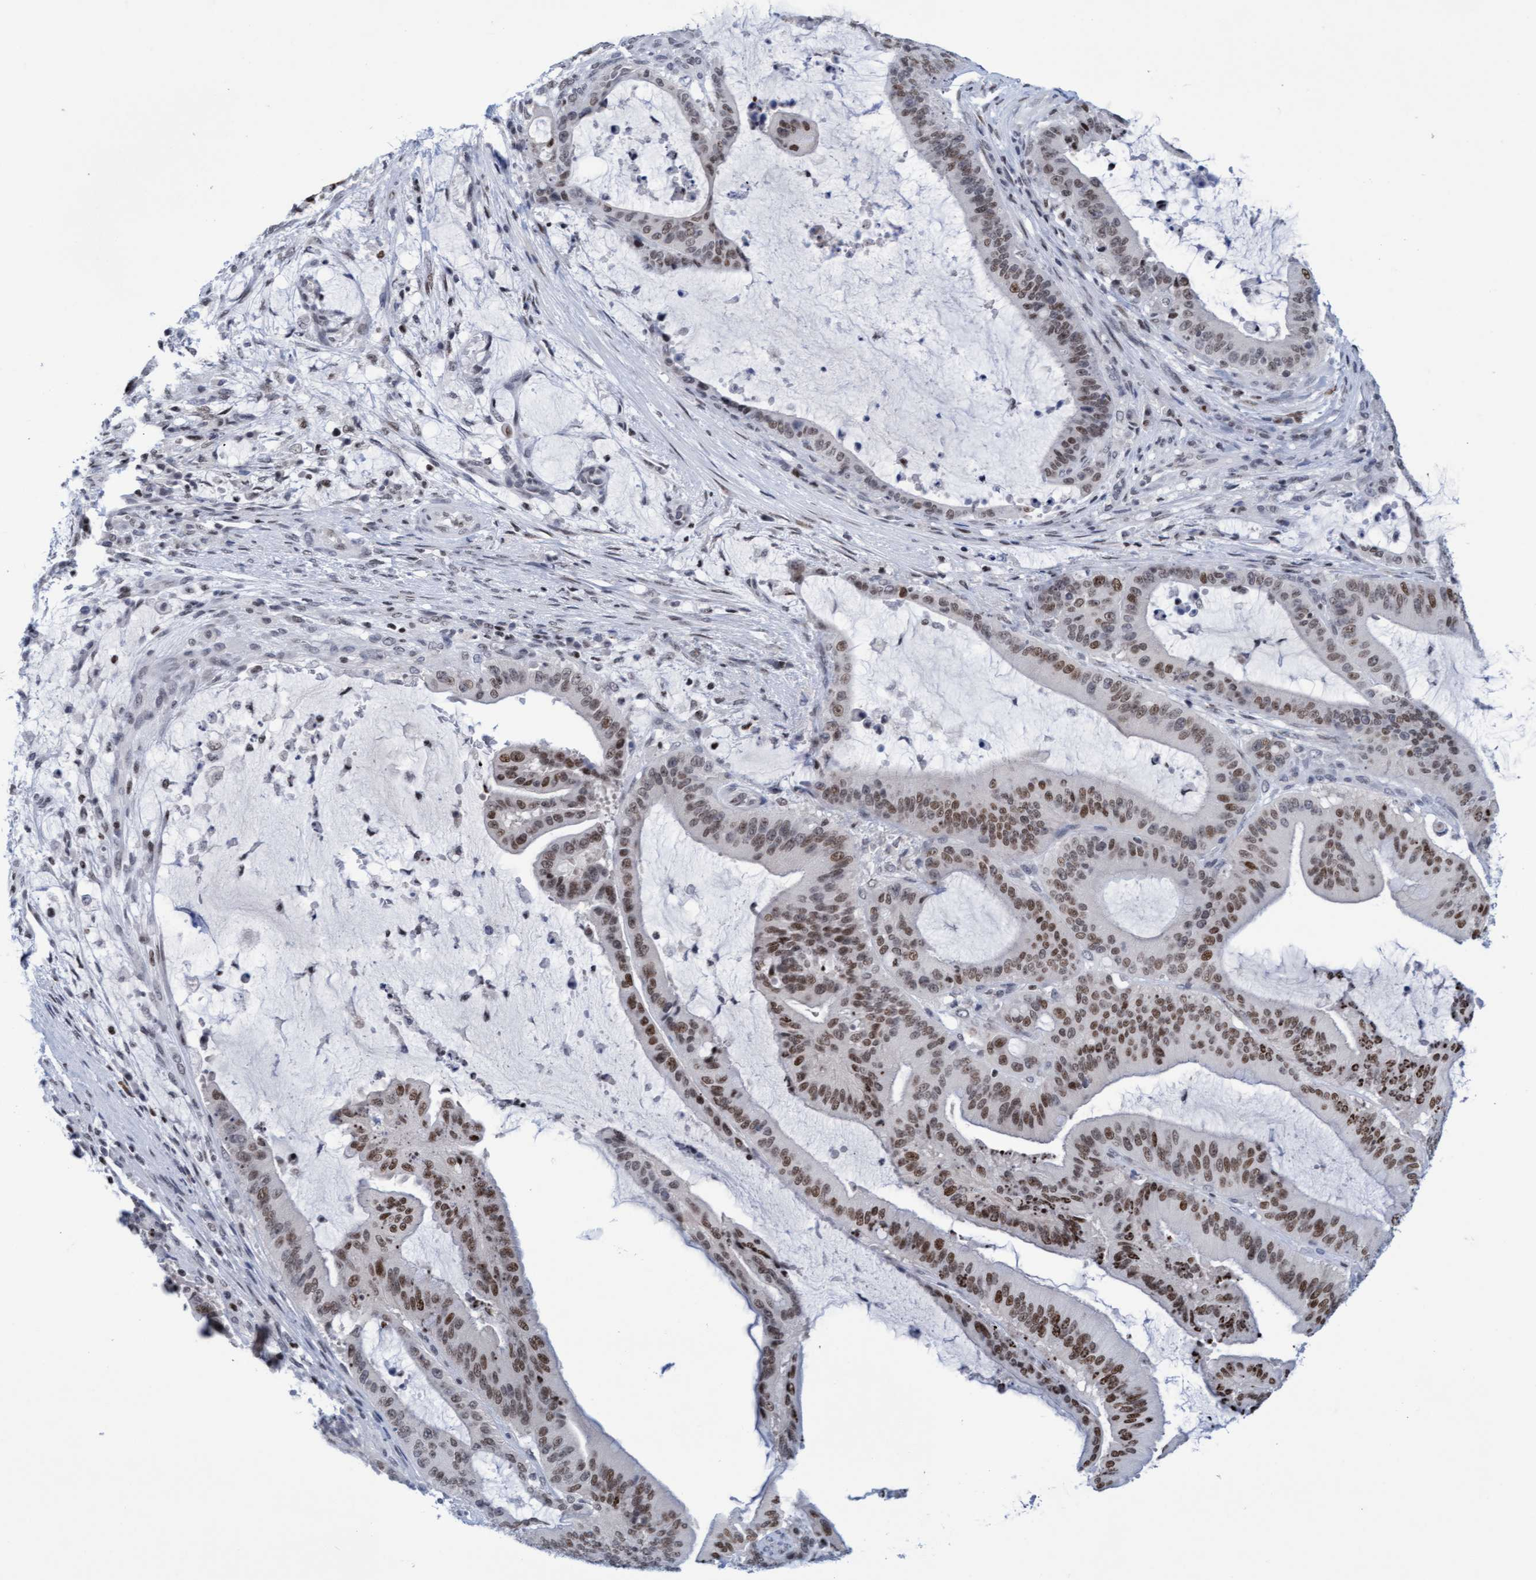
{"staining": {"intensity": "moderate", "quantity": ">75%", "location": "nuclear"}, "tissue": "liver cancer", "cell_type": "Tumor cells", "image_type": "cancer", "snomed": [{"axis": "morphology", "description": "Normal tissue, NOS"}, {"axis": "morphology", "description": "Cholangiocarcinoma"}, {"axis": "topography", "description": "Liver"}, {"axis": "topography", "description": "Peripheral nerve tissue"}], "caption": "This image shows immunohistochemistry staining of cholangiocarcinoma (liver), with medium moderate nuclear expression in about >75% of tumor cells.", "gene": "GLRX2", "patient": {"sex": "female", "age": 73}}